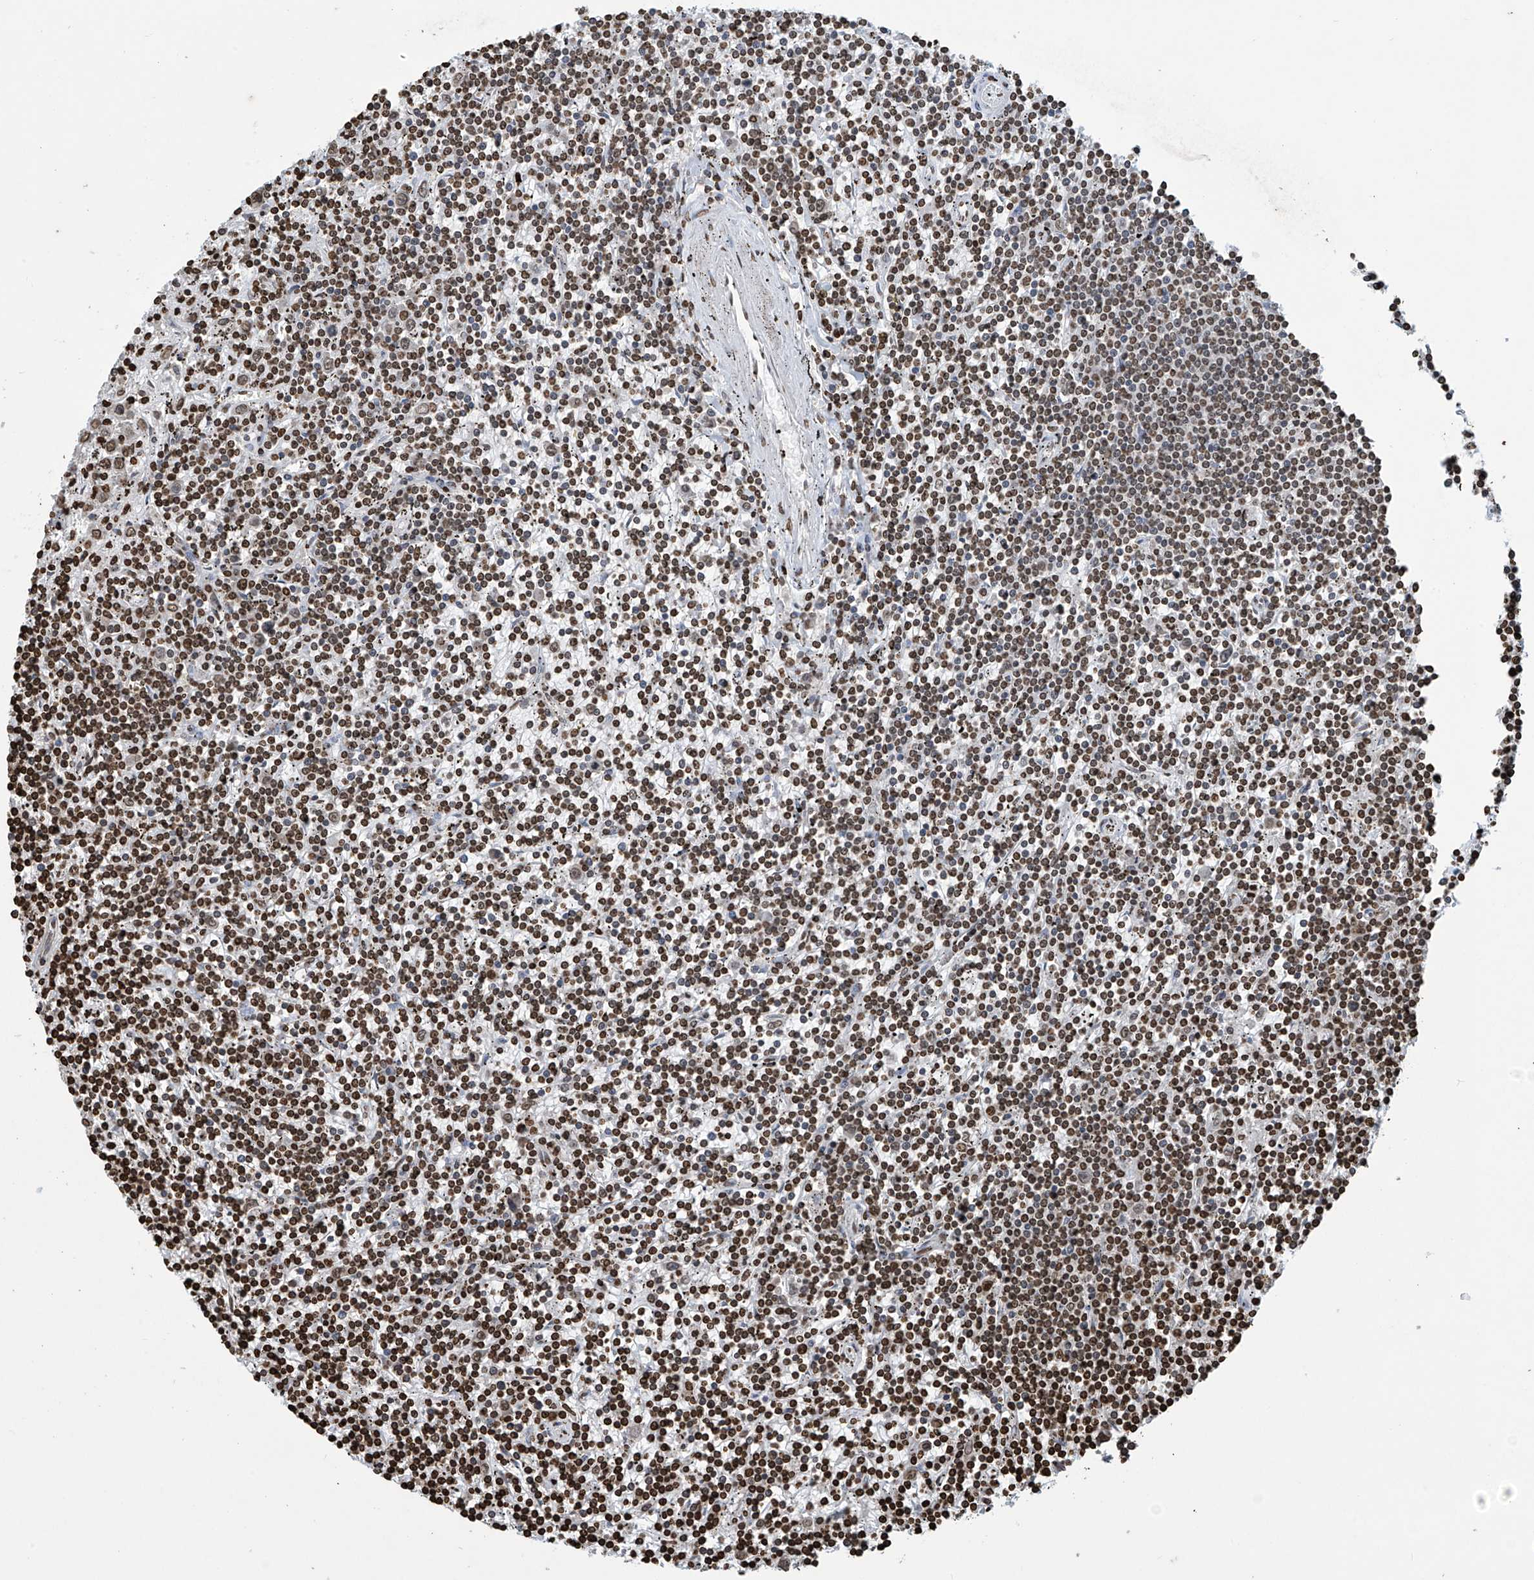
{"staining": {"intensity": "moderate", "quantity": ">75%", "location": "nuclear"}, "tissue": "lymphoma", "cell_type": "Tumor cells", "image_type": "cancer", "snomed": [{"axis": "morphology", "description": "Malignant lymphoma, non-Hodgkin's type, Low grade"}, {"axis": "topography", "description": "Spleen"}], "caption": "Lymphoma tissue shows moderate nuclear positivity in approximately >75% of tumor cells, visualized by immunohistochemistry.", "gene": "DPPA2", "patient": {"sex": "male", "age": 76}}